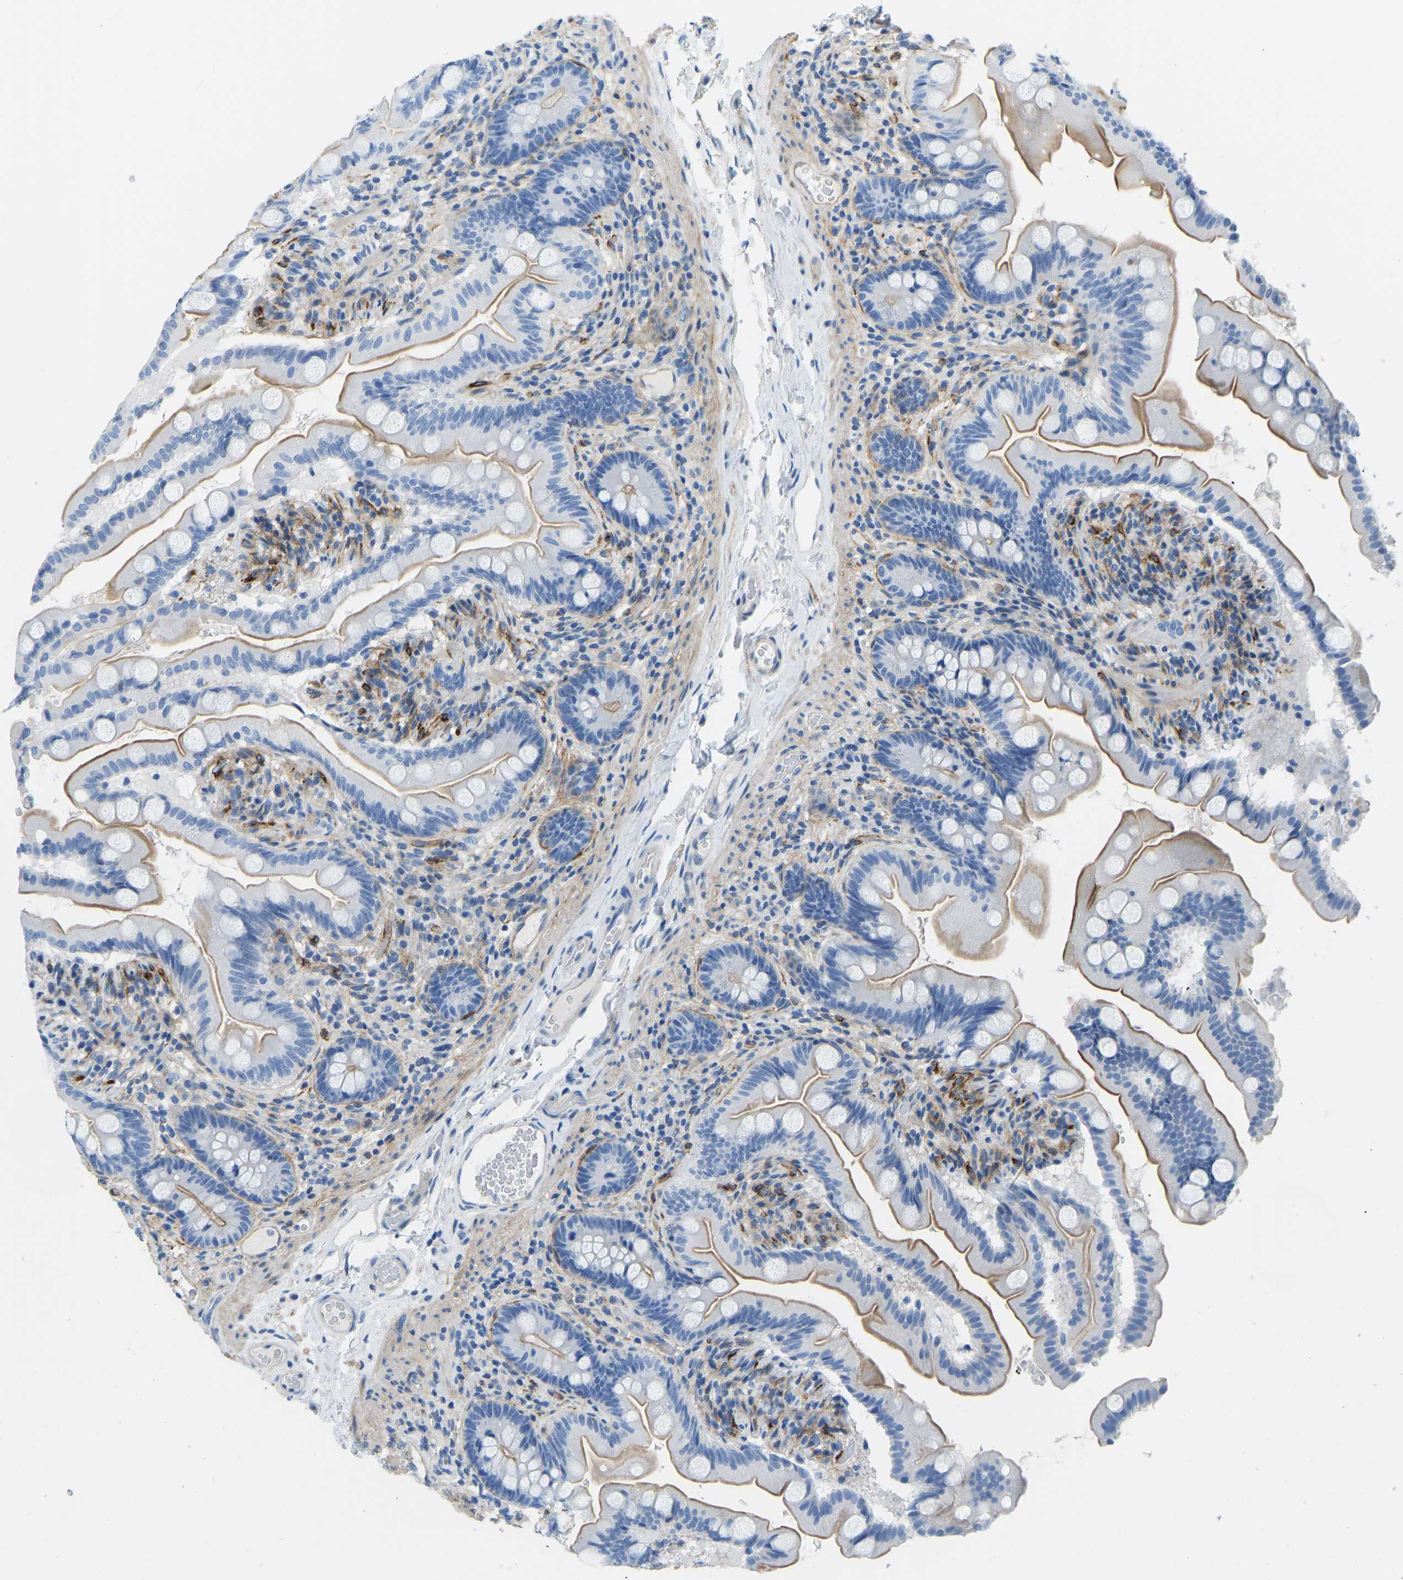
{"staining": {"intensity": "moderate", "quantity": "25%-75%", "location": "cytoplasmic/membranous"}, "tissue": "small intestine", "cell_type": "Glandular cells", "image_type": "normal", "snomed": [{"axis": "morphology", "description": "Normal tissue, NOS"}, {"axis": "topography", "description": "Small intestine"}], "caption": "Human small intestine stained for a protein (brown) reveals moderate cytoplasmic/membranous positive expression in approximately 25%-75% of glandular cells.", "gene": "COL15A1", "patient": {"sex": "female", "age": 56}}